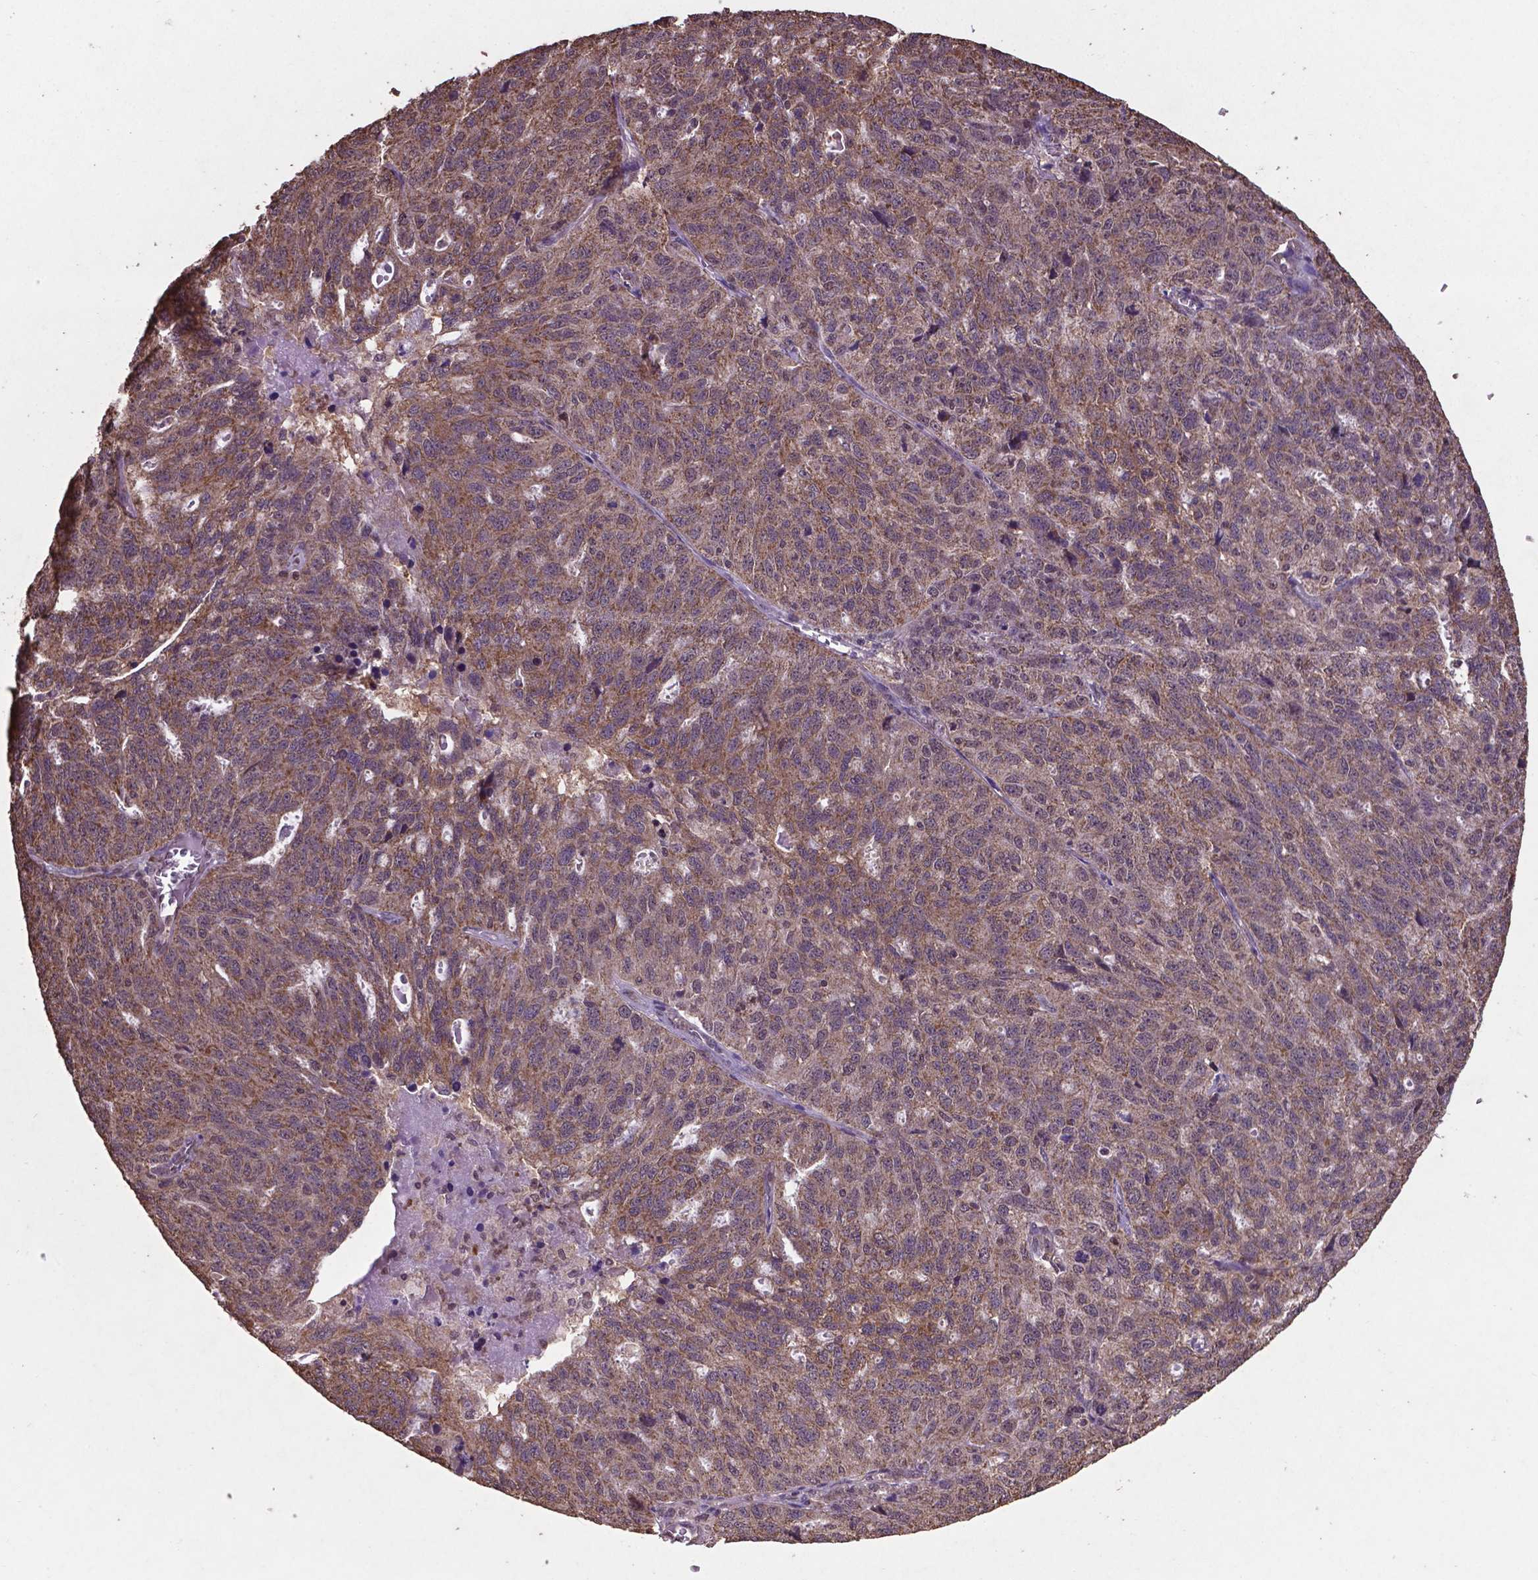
{"staining": {"intensity": "weak", "quantity": ">75%", "location": "cytoplasmic/membranous"}, "tissue": "ovarian cancer", "cell_type": "Tumor cells", "image_type": "cancer", "snomed": [{"axis": "morphology", "description": "Cystadenocarcinoma, serous, NOS"}, {"axis": "topography", "description": "Ovary"}], "caption": "DAB (3,3'-diaminobenzidine) immunohistochemical staining of ovarian cancer shows weak cytoplasmic/membranous protein expression in about >75% of tumor cells. Ihc stains the protein of interest in brown and the nuclei are stained blue.", "gene": "DCAF1", "patient": {"sex": "female", "age": 71}}